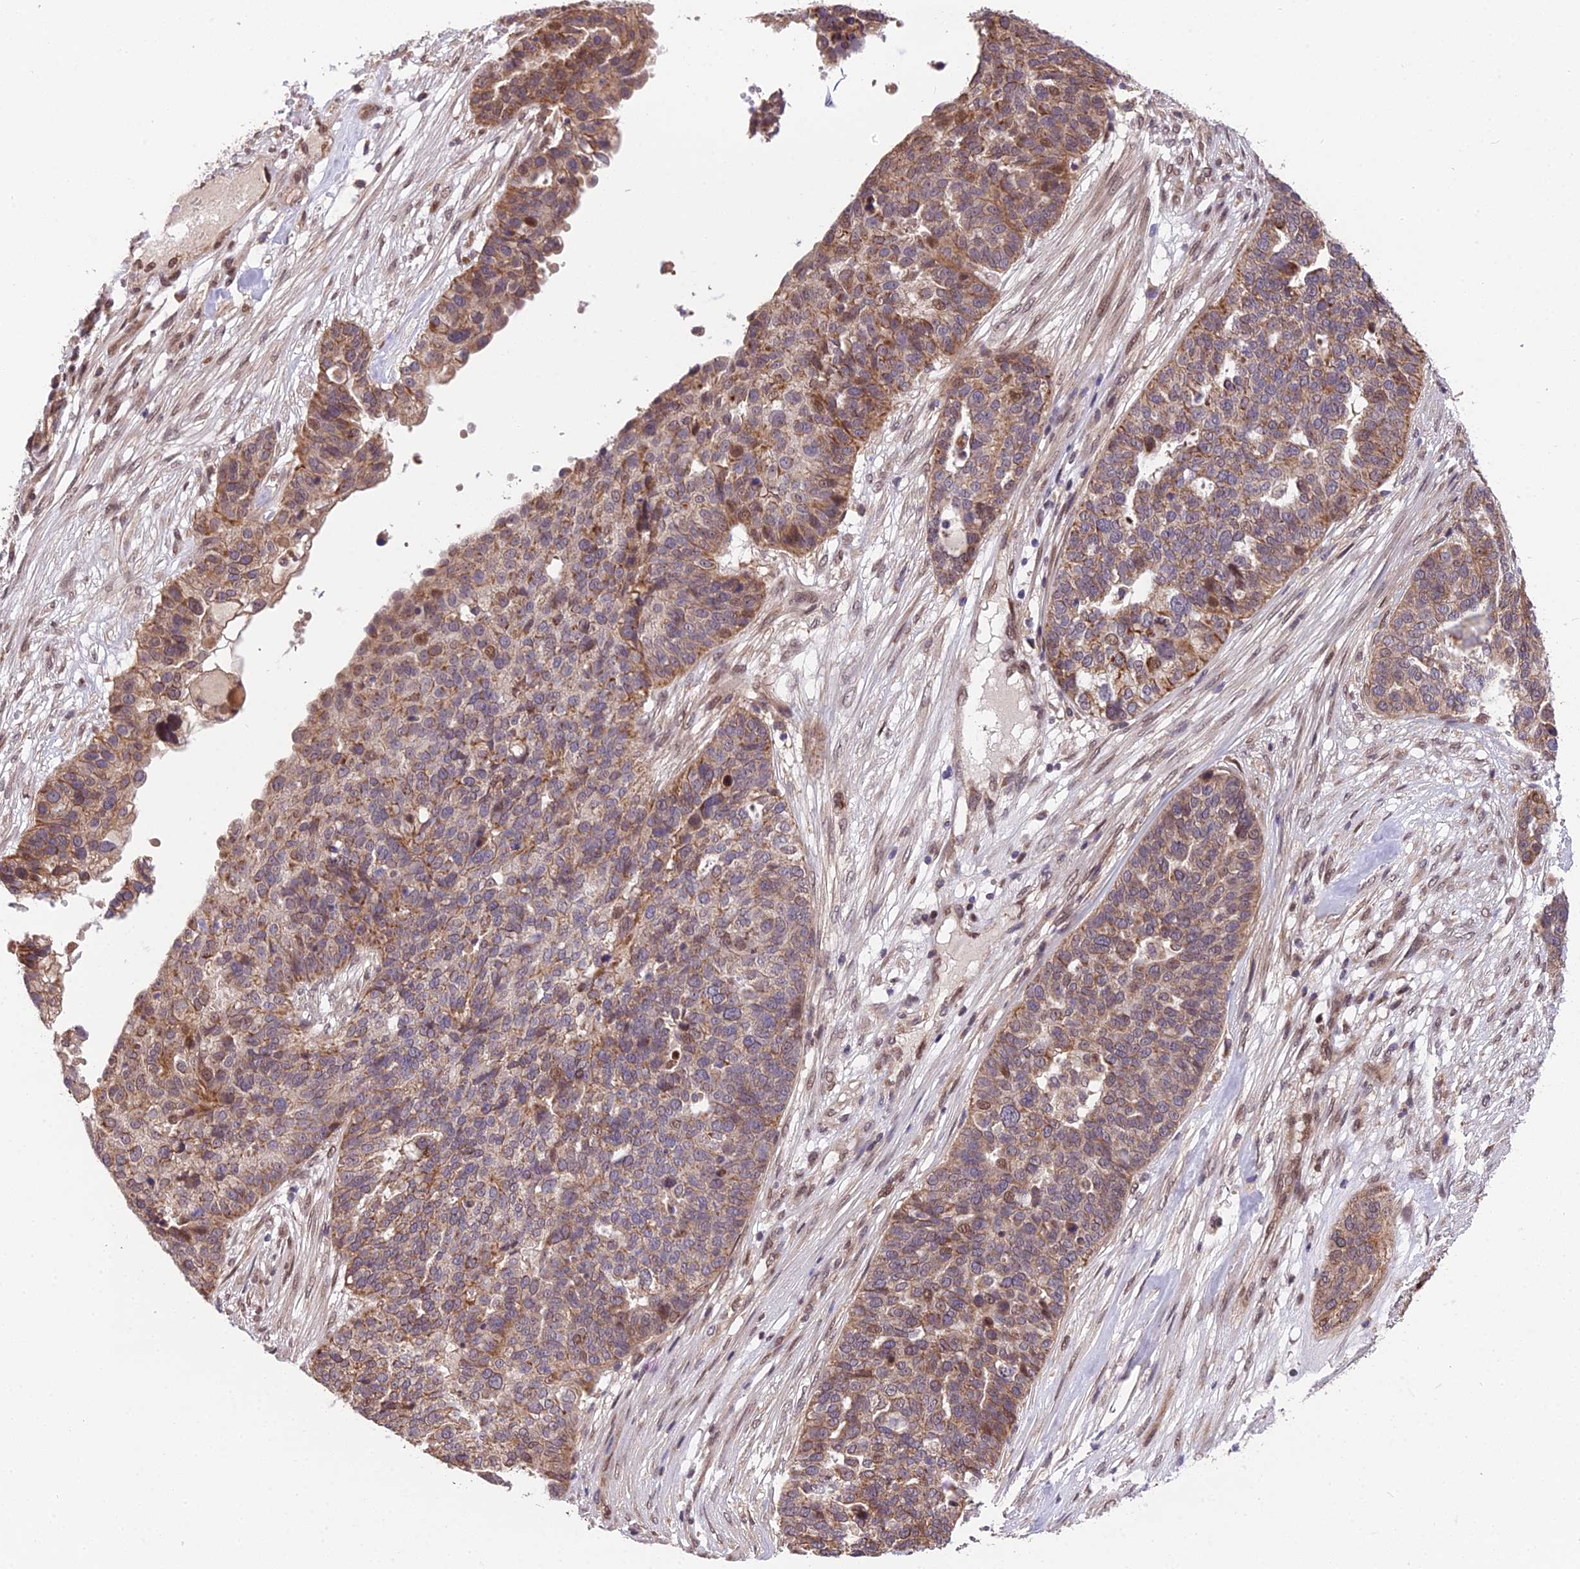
{"staining": {"intensity": "moderate", "quantity": ">75%", "location": "cytoplasmic/membranous,nuclear"}, "tissue": "ovarian cancer", "cell_type": "Tumor cells", "image_type": "cancer", "snomed": [{"axis": "morphology", "description": "Cystadenocarcinoma, serous, NOS"}, {"axis": "topography", "description": "Ovary"}], "caption": "Ovarian serous cystadenocarcinoma was stained to show a protein in brown. There is medium levels of moderate cytoplasmic/membranous and nuclear expression in approximately >75% of tumor cells.", "gene": "CYP2R1", "patient": {"sex": "female", "age": 59}}